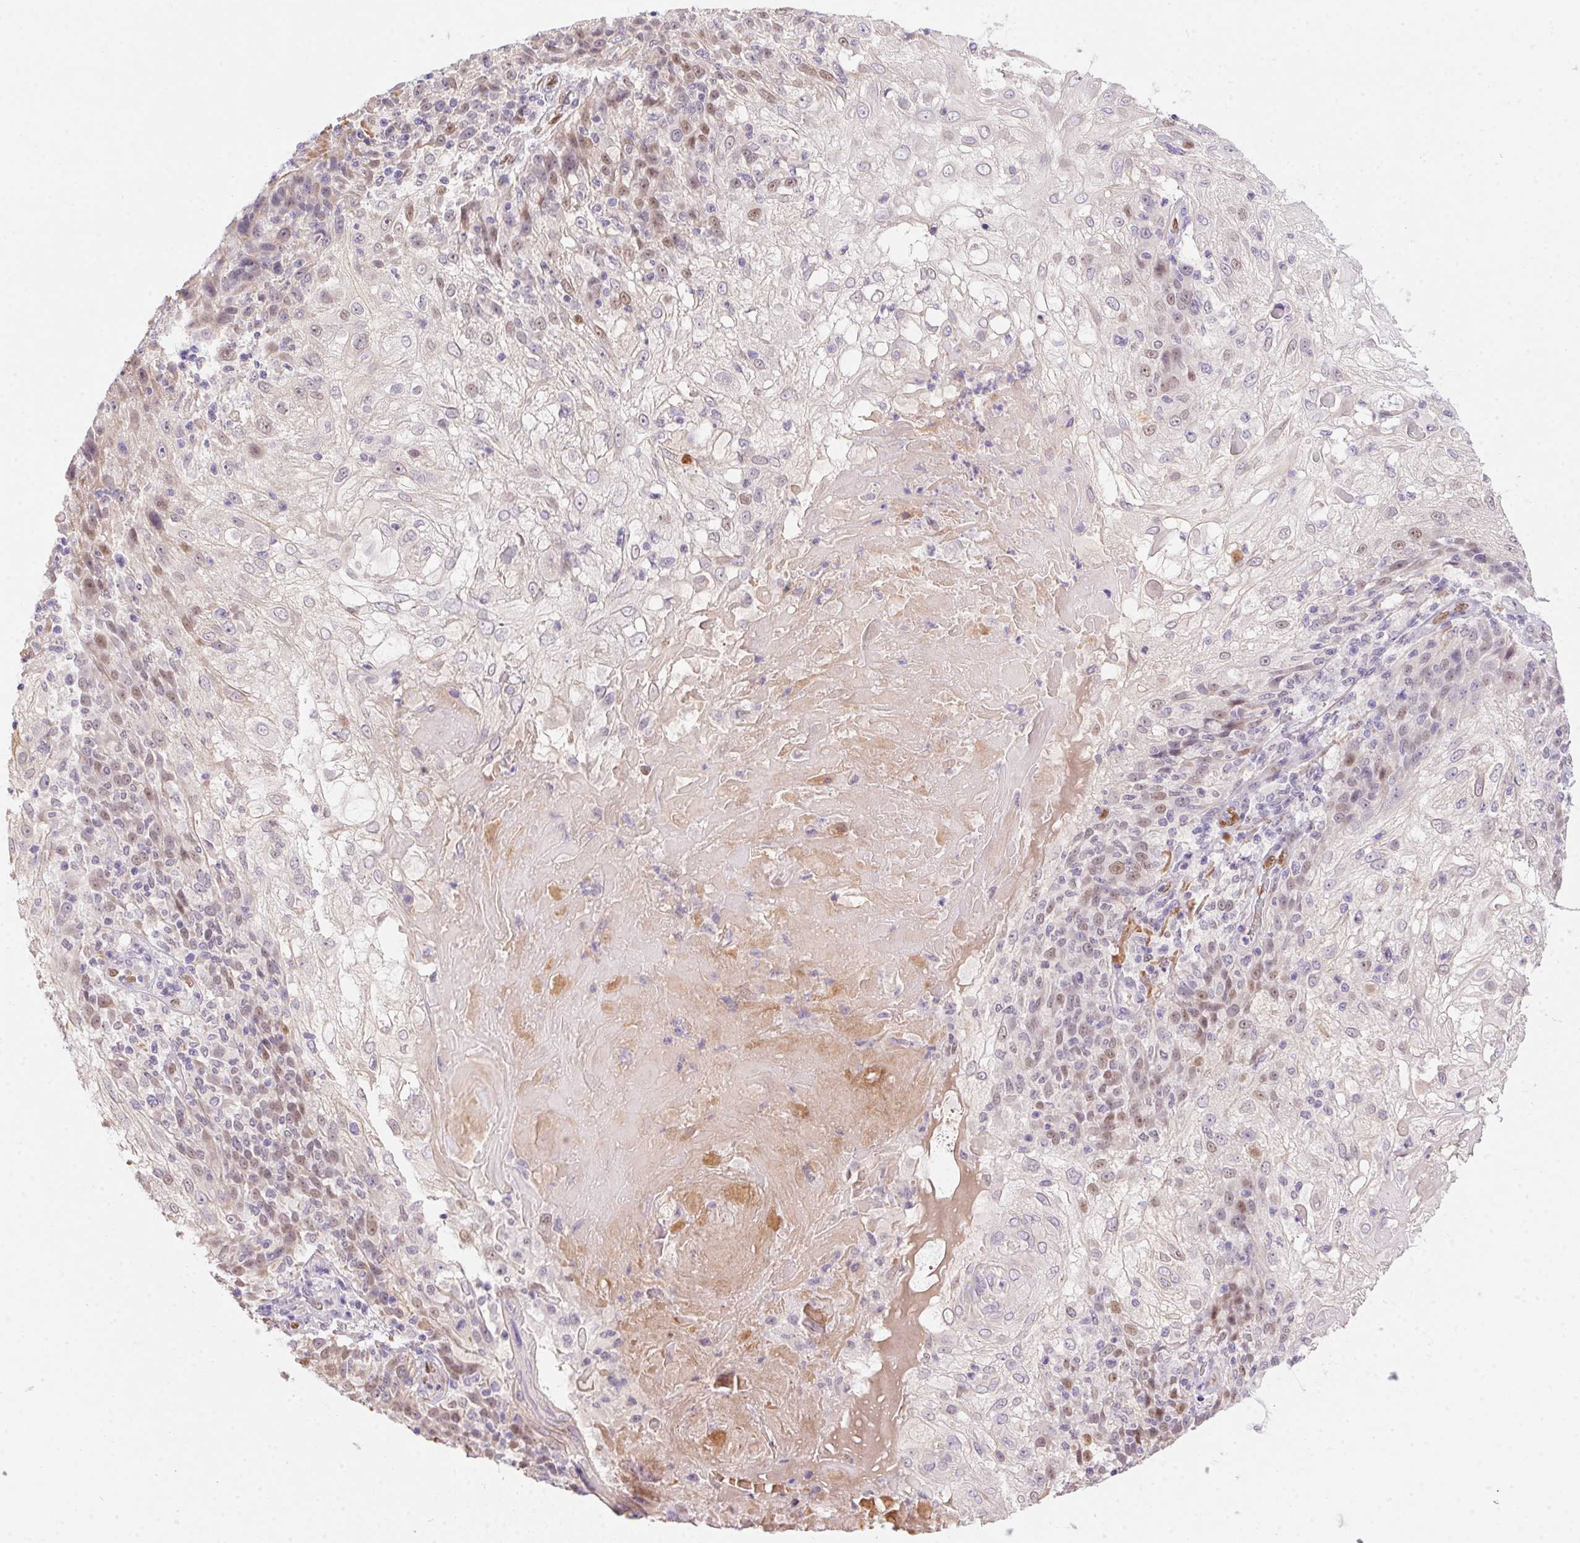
{"staining": {"intensity": "weak", "quantity": "25%-75%", "location": "nuclear"}, "tissue": "skin cancer", "cell_type": "Tumor cells", "image_type": "cancer", "snomed": [{"axis": "morphology", "description": "Normal tissue, NOS"}, {"axis": "morphology", "description": "Squamous cell carcinoma, NOS"}, {"axis": "topography", "description": "Skin"}], "caption": "IHC of human squamous cell carcinoma (skin) displays low levels of weak nuclear expression in about 25%-75% of tumor cells. The protein of interest is stained brown, and the nuclei are stained in blue (DAB IHC with brightfield microscopy, high magnification).", "gene": "SP9", "patient": {"sex": "female", "age": 83}}